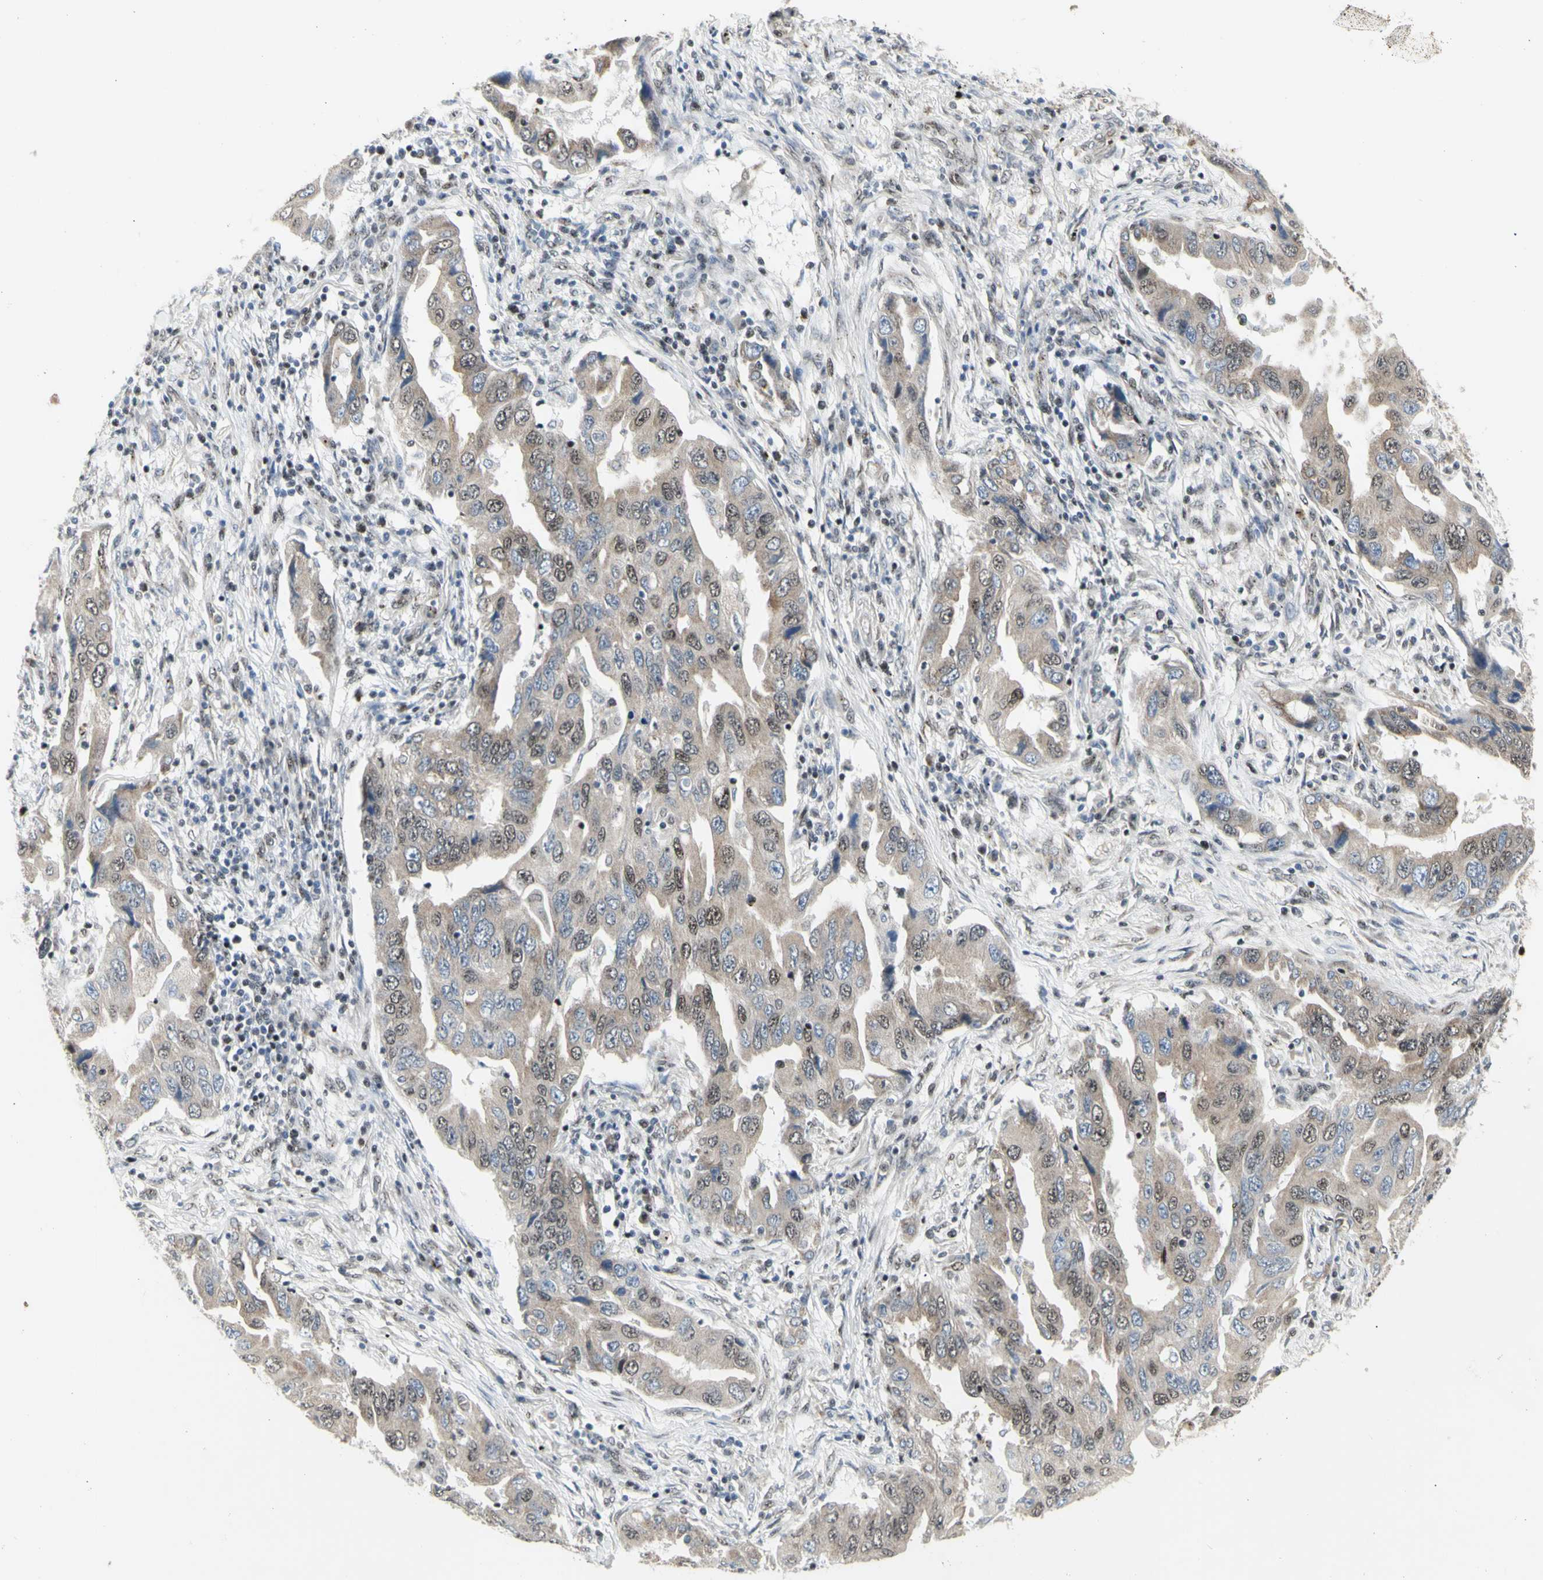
{"staining": {"intensity": "moderate", "quantity": "25%-75%", "location": "cytoplasmic/membranous,nuclear"}, "tissue": "lung cancer", "cell_type": "Tumor cells", "image_type": "cancer", "snomed": [{"axis": "morphology", "description": "Adenocarcinoma, NOS"}, {"axis": "topography", "description": "Lung"}], "caption": "Immunohistochemical staining of lung adenocarcinoma demonstrates medium levels of moderate cytoplasmic/membranous and nuclear protein positivity in approximately 25%-75% of tumor cells. (DAB (3,3'-diaminobenzidine) = brown stain, brightfield microscopy at high magnification).", "gene": "DHRS7B", "patient": {"sex": "female", "age": 65}}